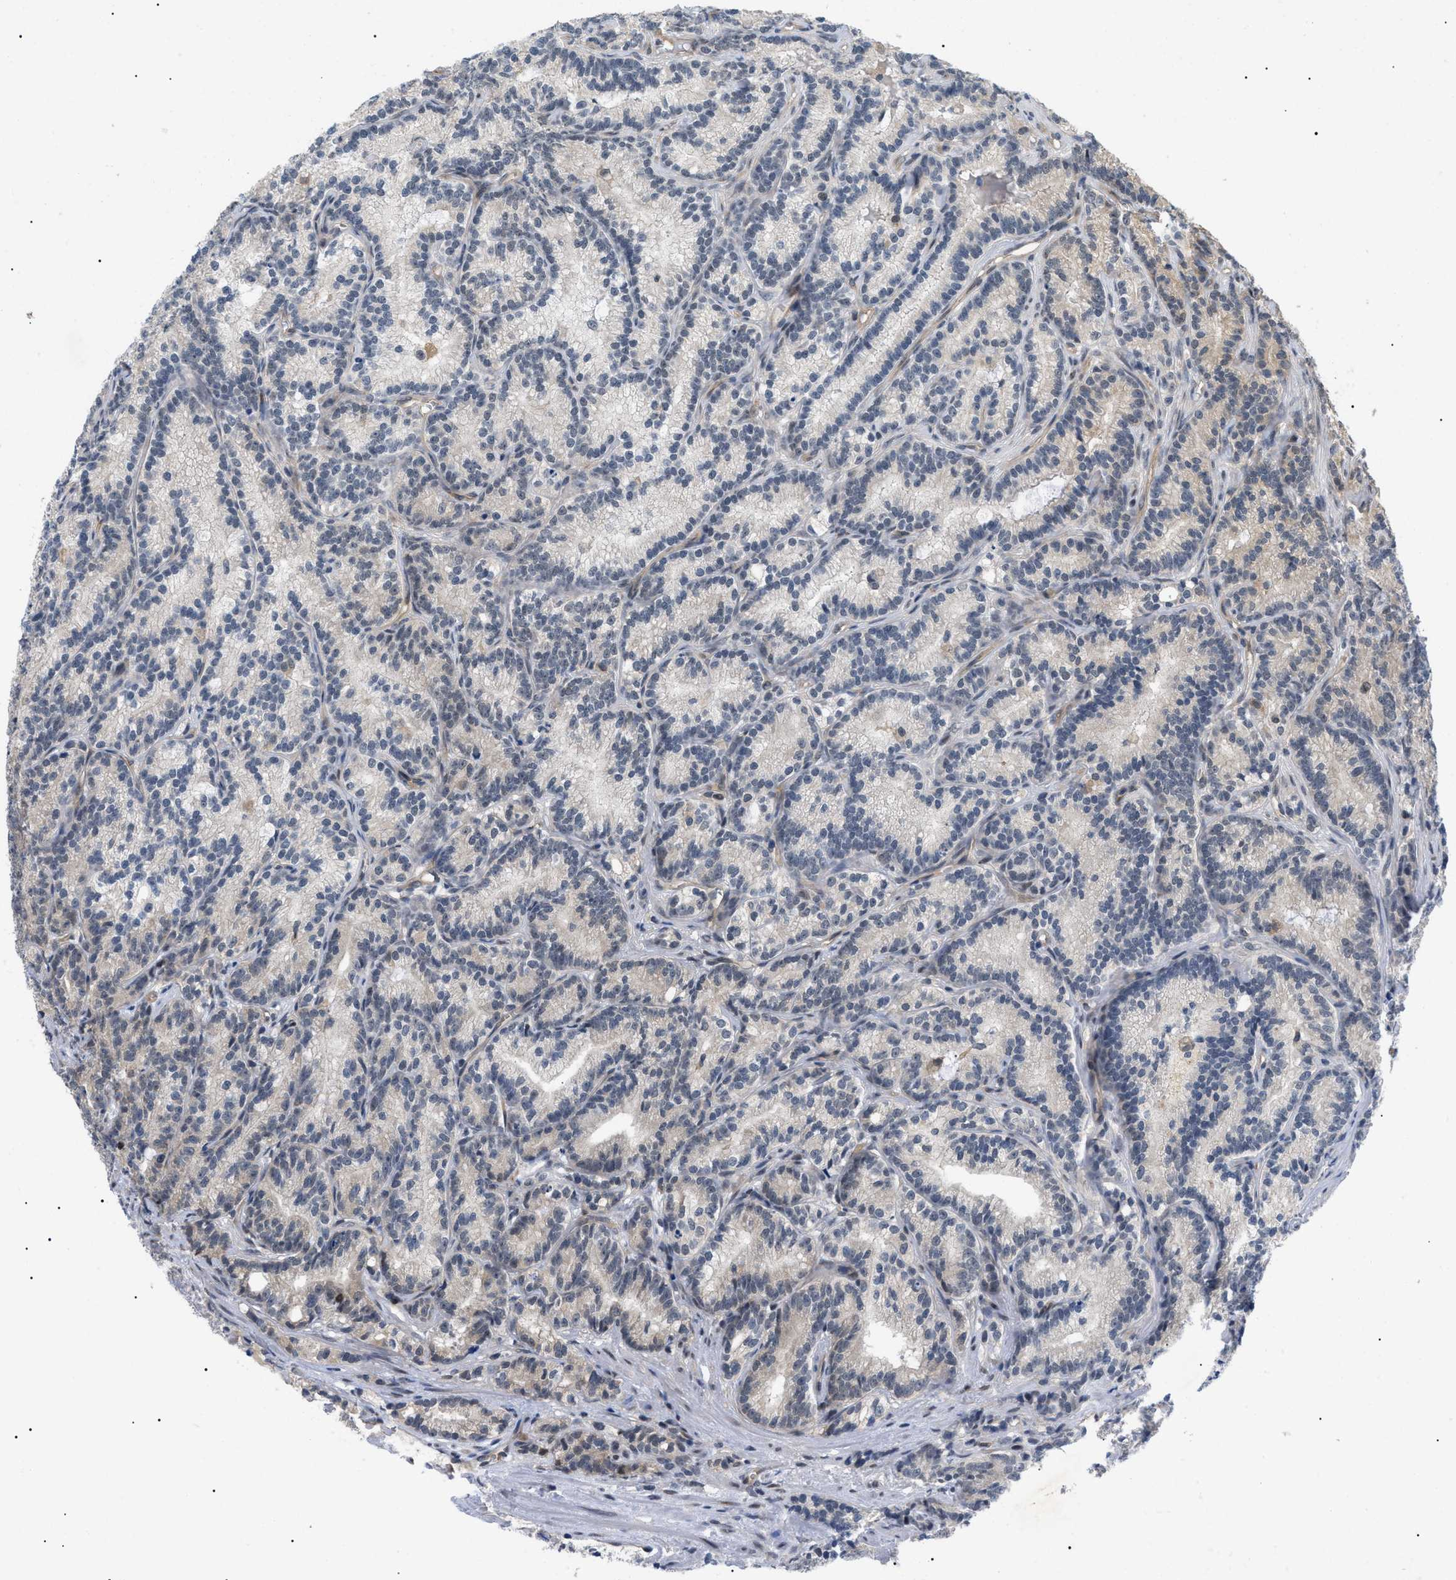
{"staining": {"intensity": "weak", "quantity": "<25%", "location": "cytoplasmic/membranous"}, "tissue": "prostate cancer", "cell_type": "Tumor cells", "image_type": "cancer", "snomed": [{"axis": "morphology", "description": "Adenocarcinoma, Low grade"}, {"axis": "topography", "description": "Prostate"}], "caption": "Tumor cells are negative for brown protein staining in prostate cancer. (DAB (3,3'-diaminobenzidine) IHC visualized using brightfield microscopy, high magnification).", "gene": "GARRE1", "patient": {"sex": "male", "age": 89}}